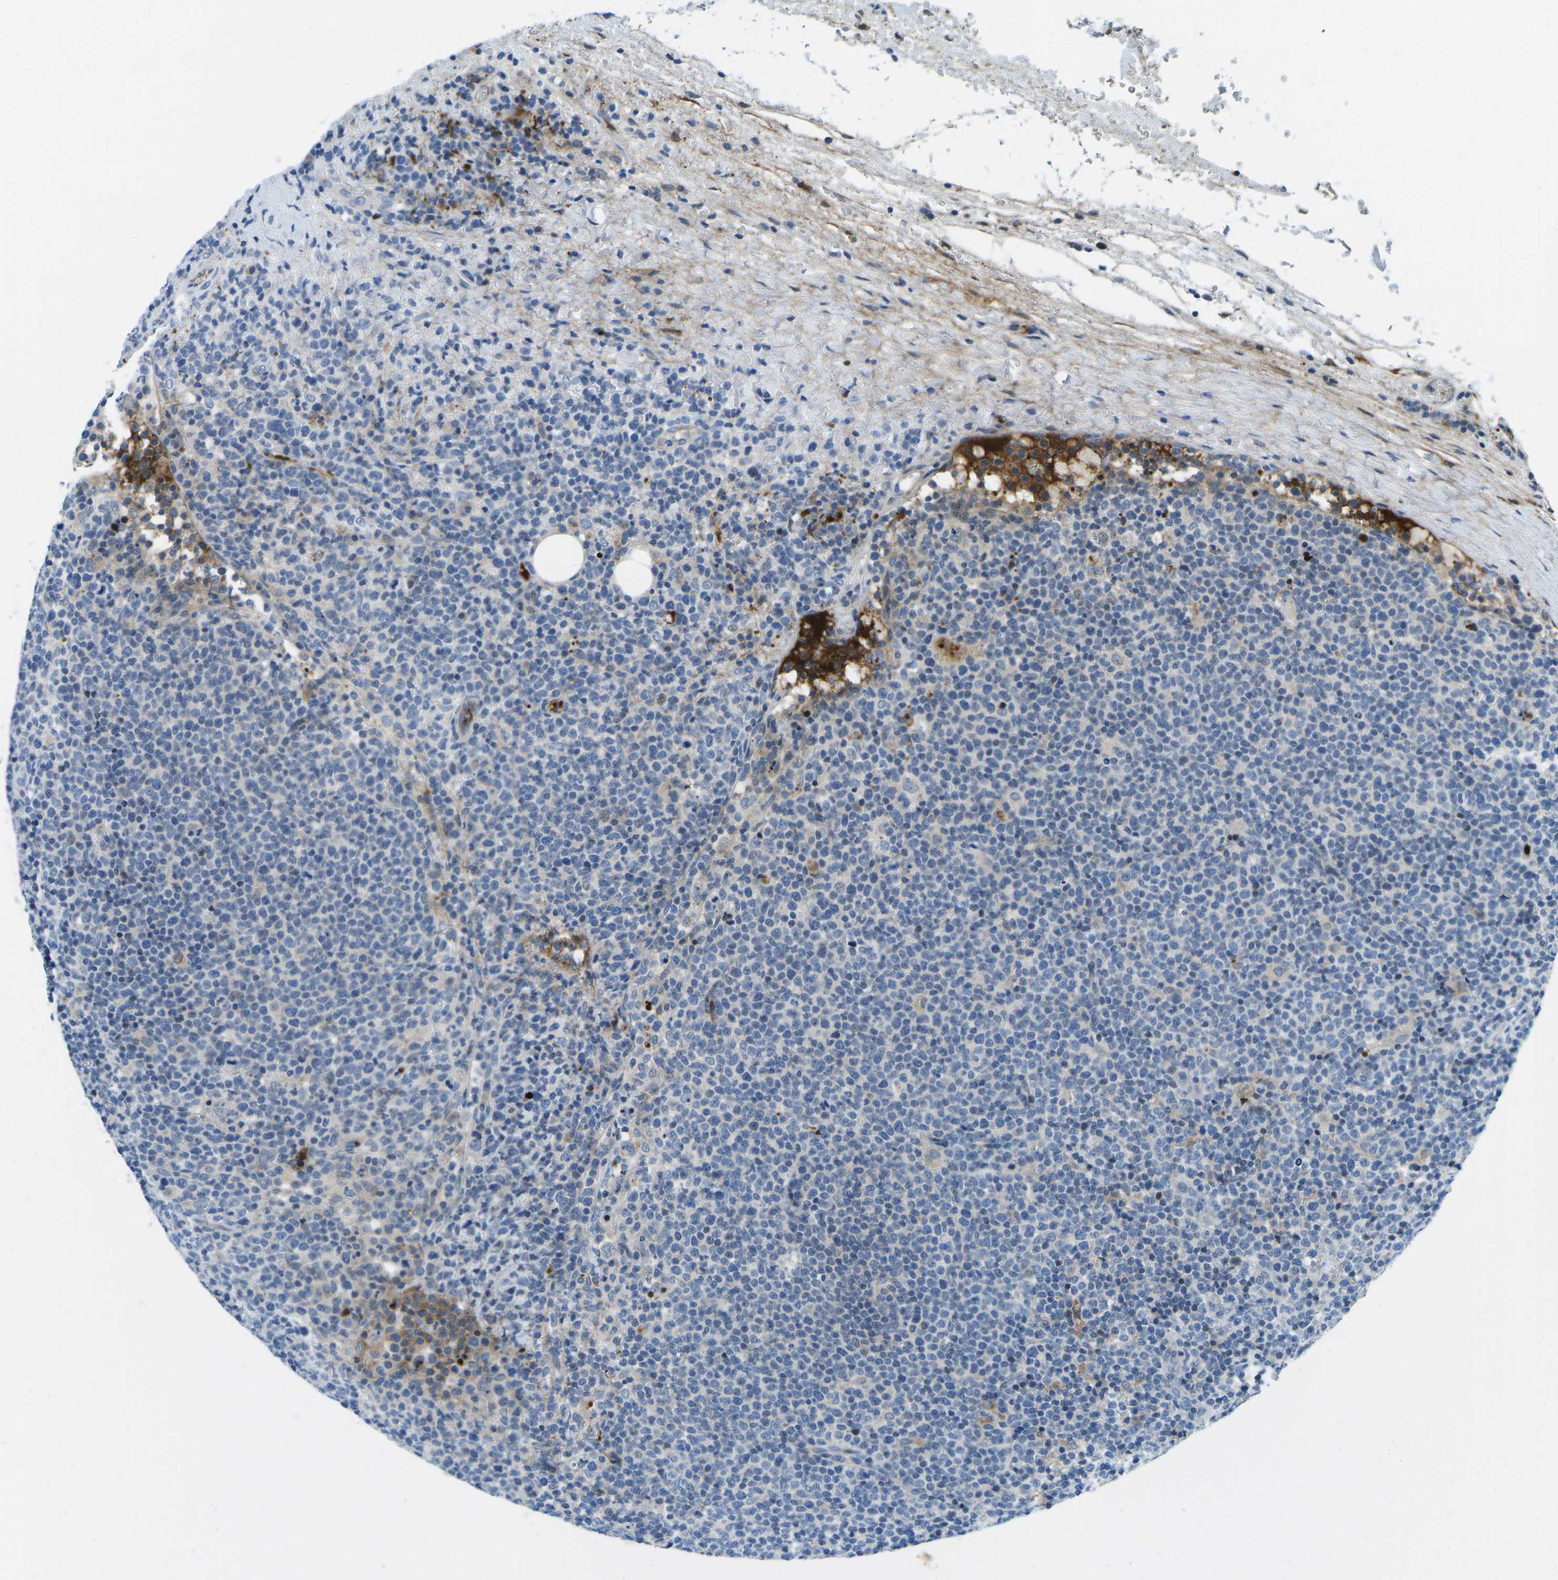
{"staining": {"intensity": "negative", "quantity": "none", "location": "none"}, "tissue": "lymphoma", "cell_type": "Tumor cells", "image_type": "cancer", "snomed": [{"axis": "morphology", "description": "Malignant lymphoma, non-Hodgkin's type, High grade"}, {"axis": "topography", "description": "Lymph node"}], "caption": "IHC histopathology image of neoplastic tissue: human lymphoma stained with DAB reveals no significant protein positivity in tumor cells. (DAB immunohistochemistry (IHC) with hematoxylin counter stain).", "gene": "CFB", "patient": {"sex": "male", "age": 61}}